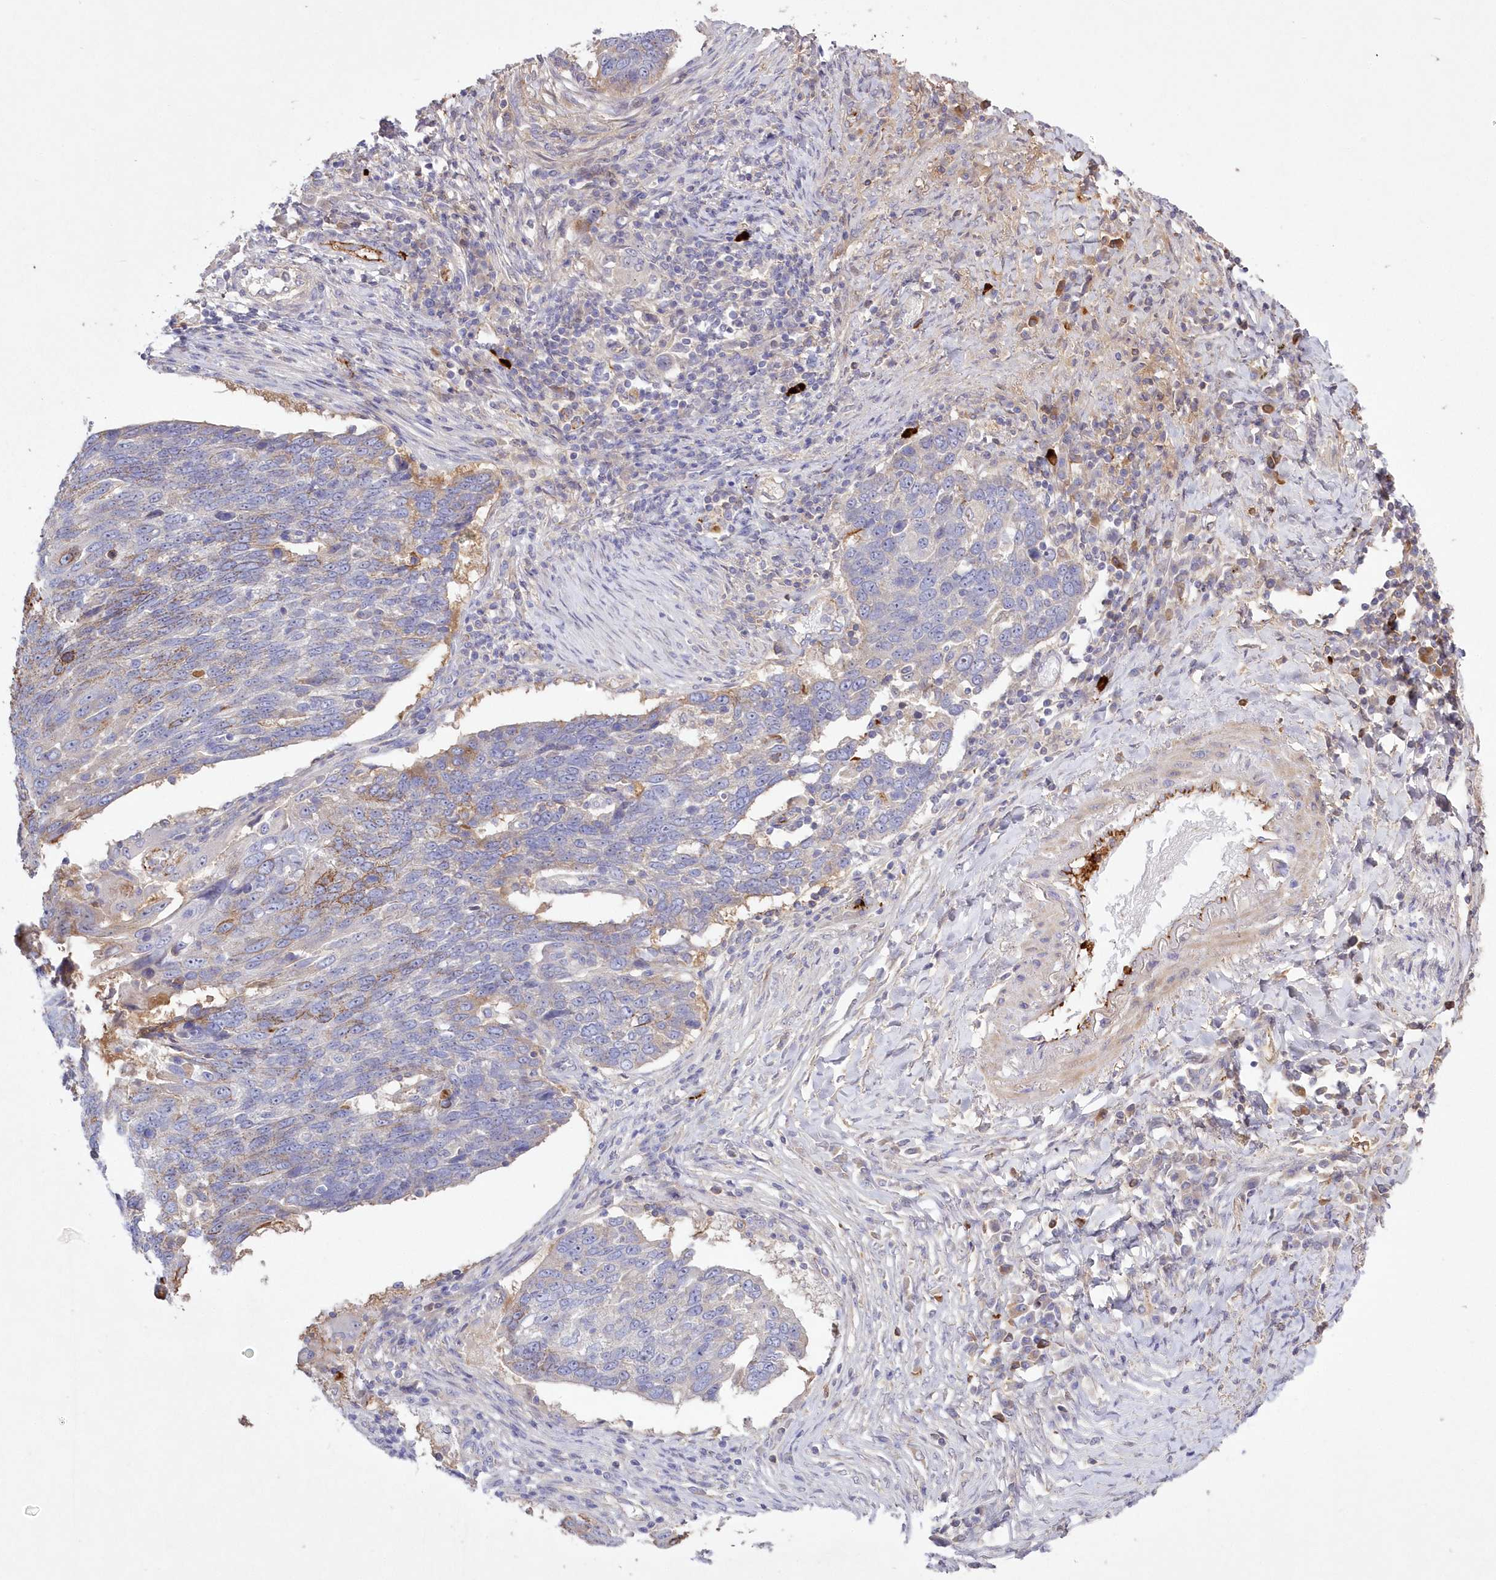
{"staining": {"intensity": "moderate", "quantity": "<25%", "location": "cytoplasmic/membranous"}, "tissue": "lung cancer", "cell_type": "Tumor cells", "image_type": "cancer", "snomed": [{"axis": "morphology", "description": "Squamous cell carcinoma, NOS"}, {"axis": "topography", "description": "Lung"}], "caption": "Lung cancer was stained to show a protein in brown. There is low levels of moderate cytoplasmic/membranous positivity in approximately <25% of tumor cells.", "gene": "WBP1L", "patient": {"sex": "male", "age": 66}}